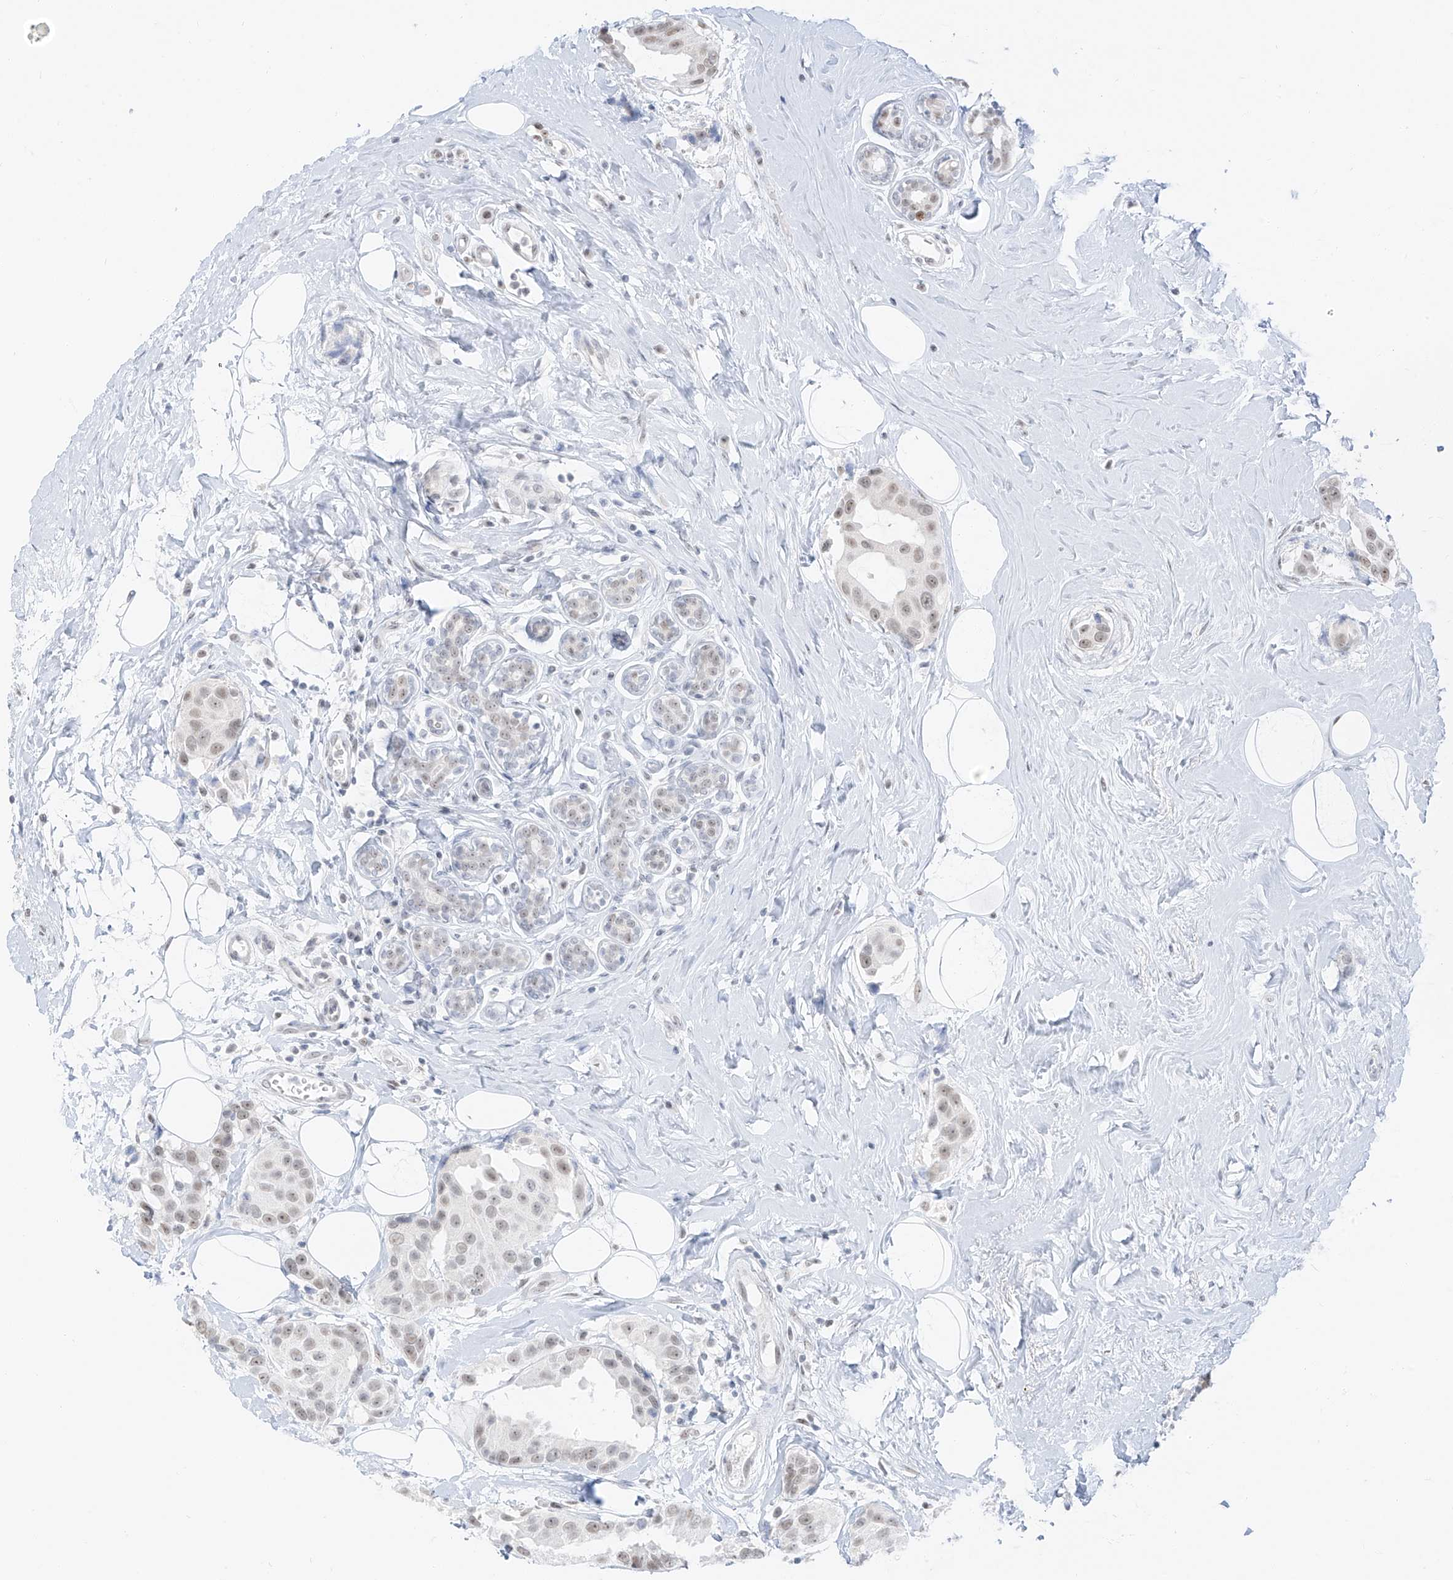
{"staining": {"intensity": "weak", "quantity": "25%-75%", "location": "nuclear"}, "tissue": "breast cancer", "cell_type": "Tumor cells", "image_type": "cancer", "snomed": [{"axis": "morphology", "description": "Normal tissue, NOS"}, {"axis": "morphology", "description": "Duct carcinoma"}, {"axis": "topography", "description": "Breast"}], "caption": "Protein expression analysis of breast cancer (intraductal carcinoma) shows weak nuclear positivity in about 25%-75% of tumor cells.", "gene": "PGC", "patient": {"sex": "female", "age": 39}}